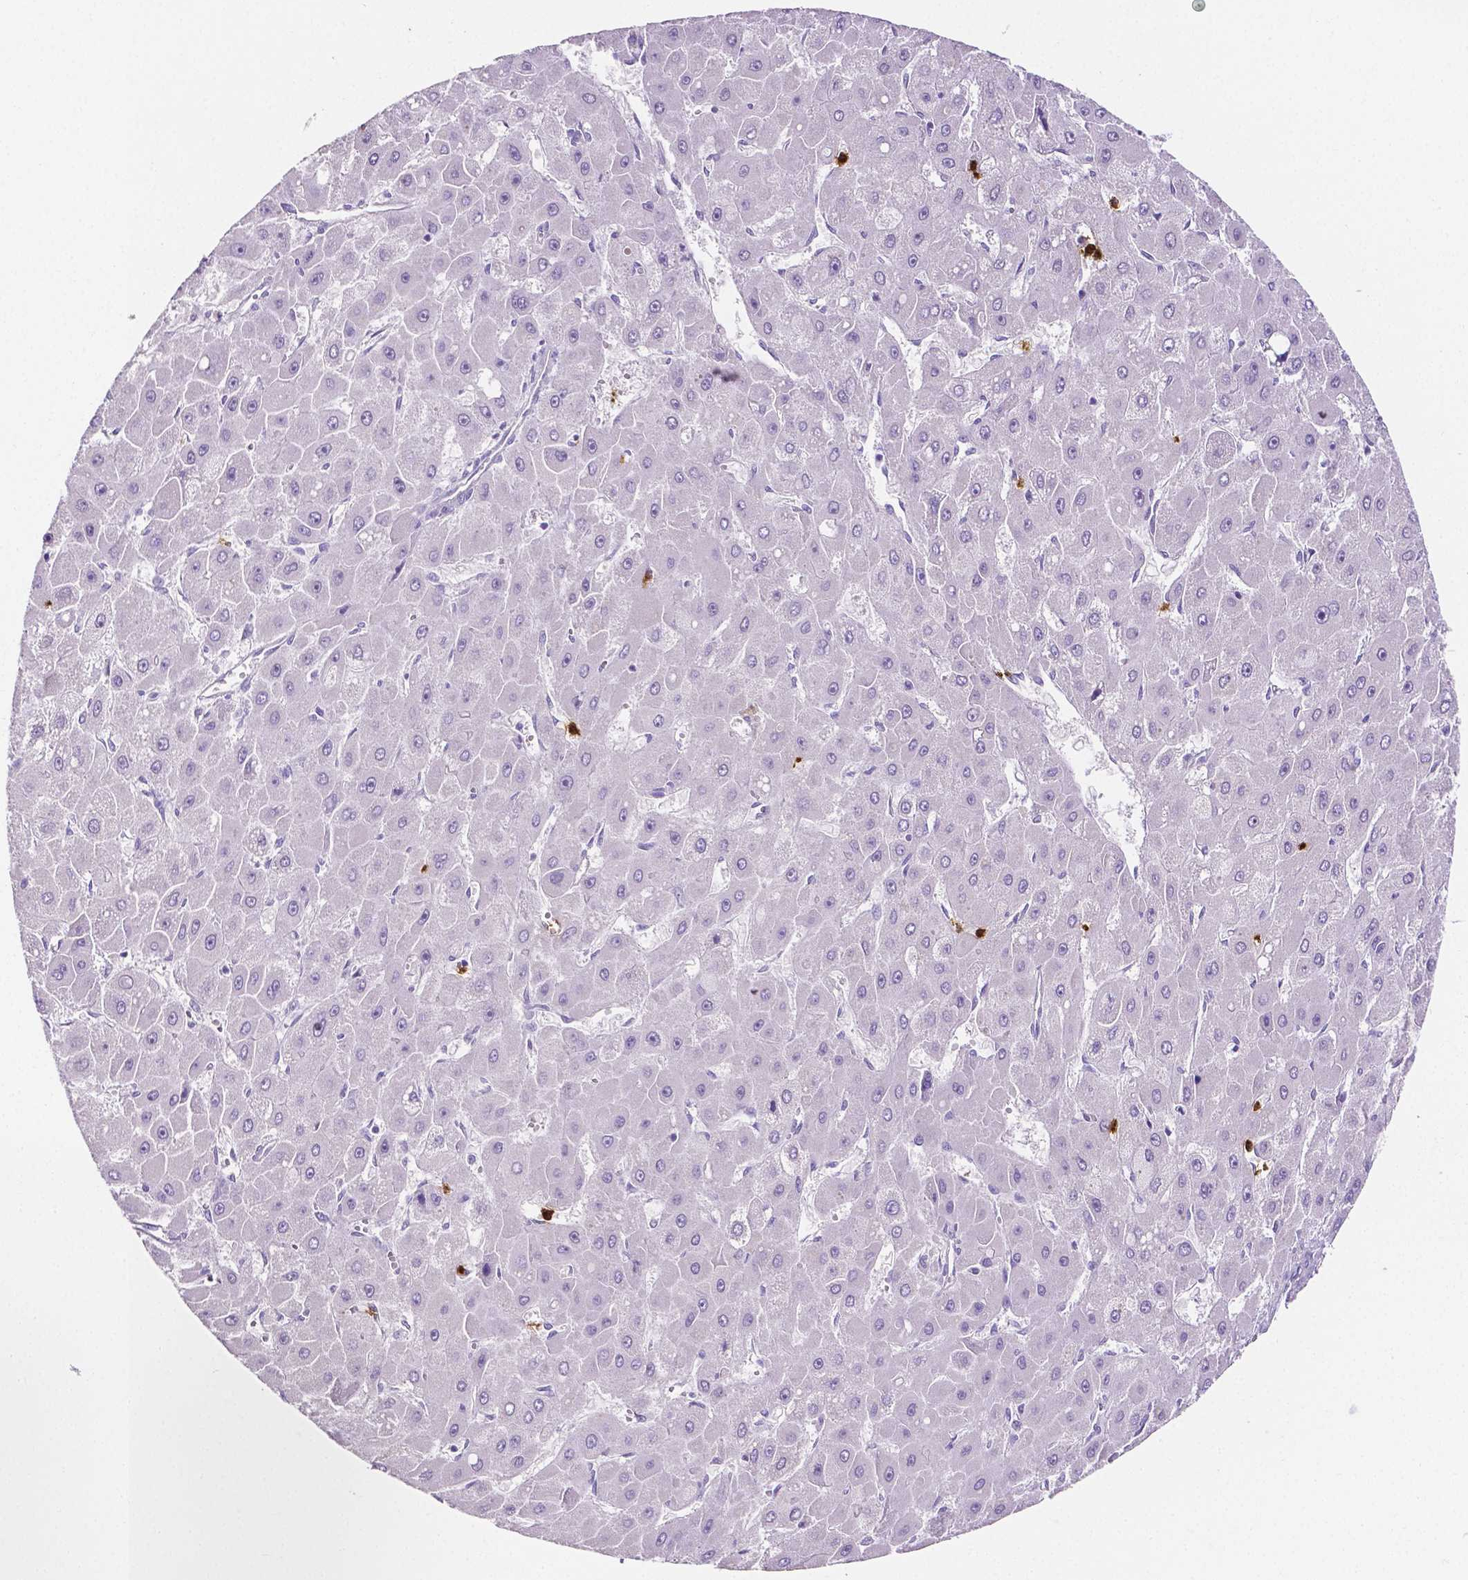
{"staining": {"intensity": "negative", "quantity": "none", "location": "none"}, "tissue": "liver cancer", "cell_type": "Tumor cells", "image_type": "cancer", "snomed": [{"axis": "morphology", "description": "Carcinoma, Hepatocellular, NOS"}, {"axis": "topography", "description": "Liver"}], "caption": "Image shows no protein positivity in tumor cells of liver hepatocellular carcinoma tissue. (Immunohistochemistry, brightfield microscopy, high magnification).", "gene": "MMP9", "patient": {"sex": "female", "age": 25}}